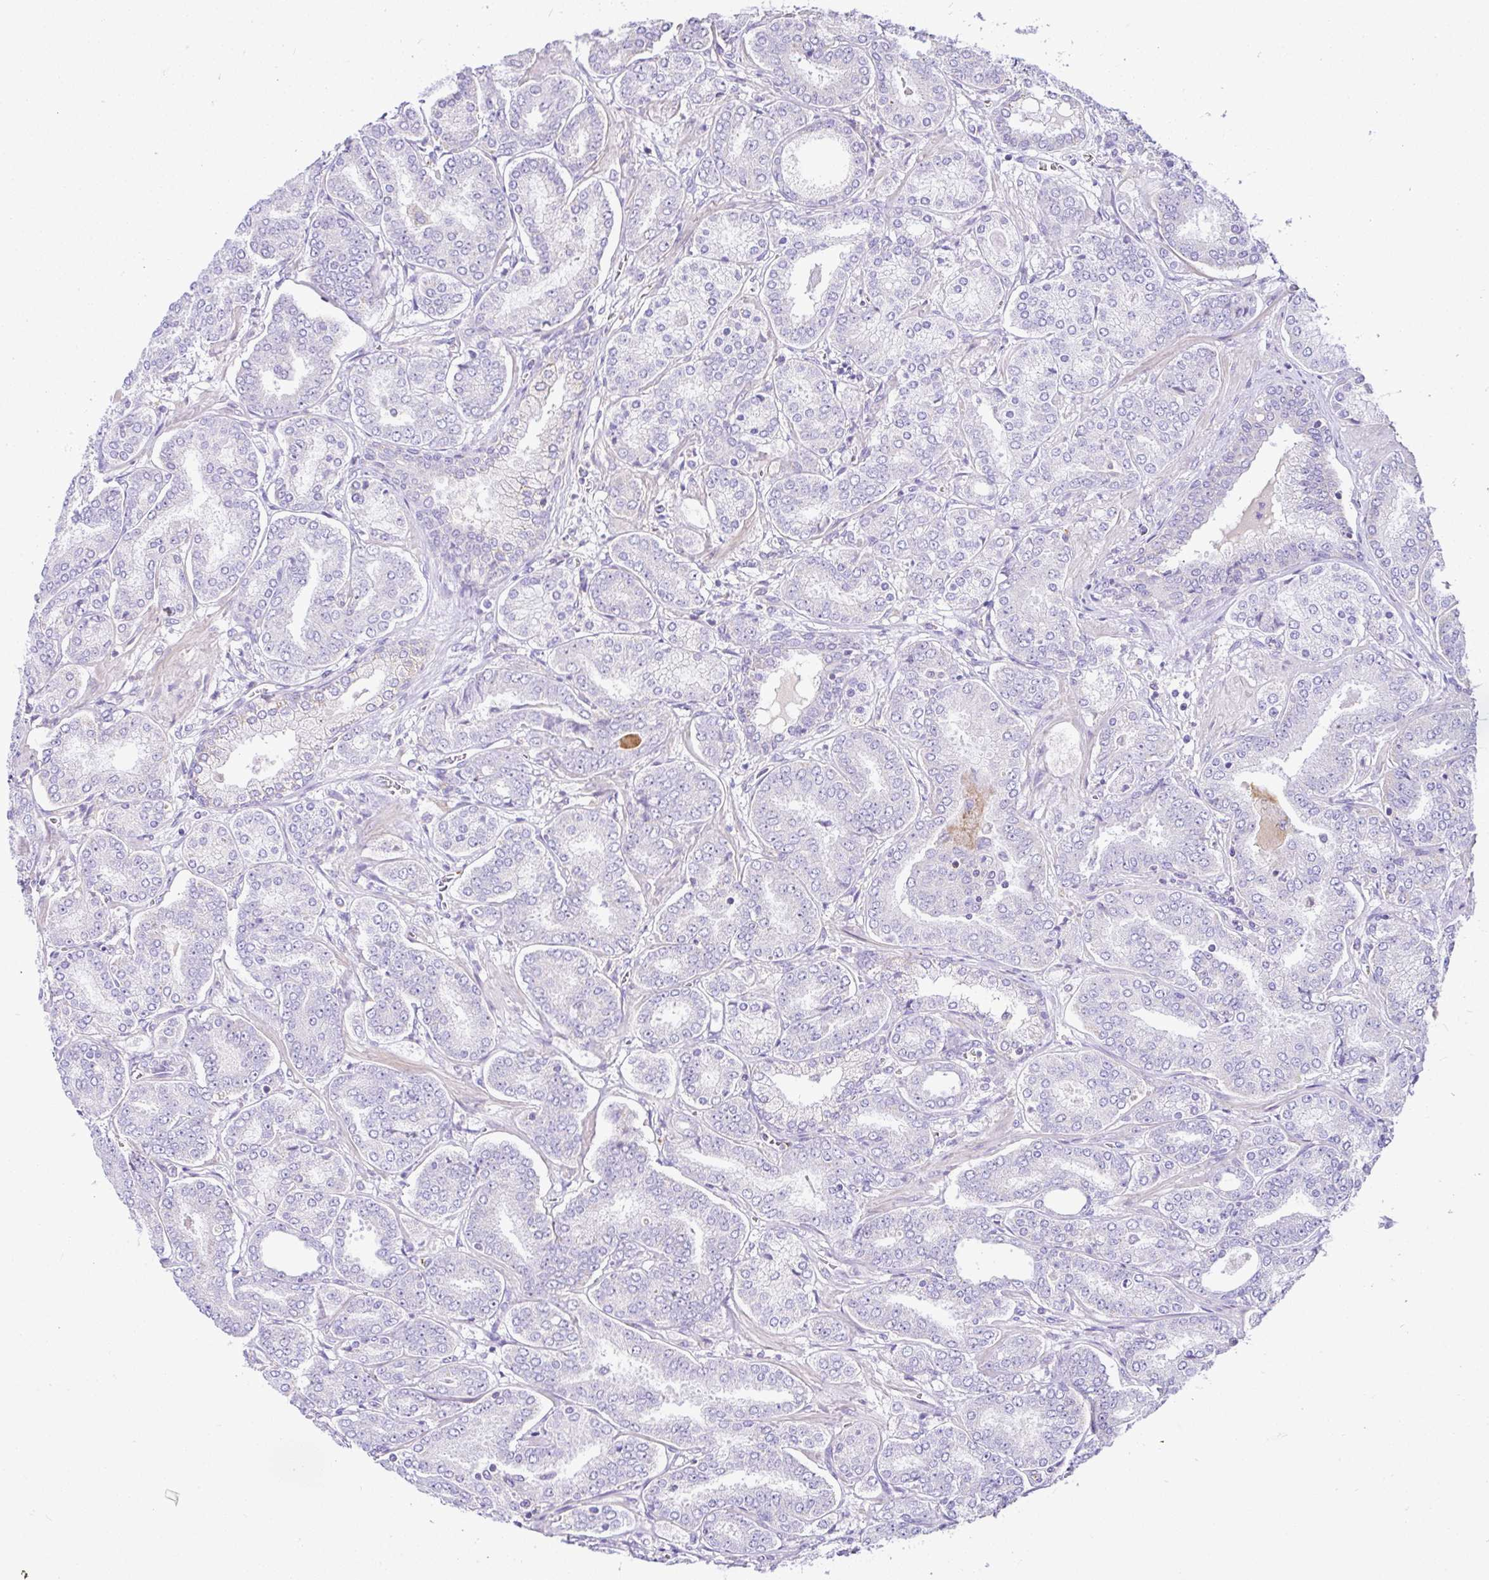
{"staining": {"intensity": "negative", "quantity": "none", "location": "none"}, "tissue": "prostate cancer", "cell_type": "Tumor cells", "image_type": "cancer", "snomed": [{"axis": "morphology", "description": "Adenocarcinoma, High grade"}, {"axis": "topography", "description": "Prostate"}], "caption": "Histopathology image shows no protein expression in tumor cells of prostate adenocarcinoma (high-grade) tissue. Brightfield microscopy of immunohistochemistry (IHC) stained with DAB (3,3'-diaminobenzidine) (brown) and hematoxylin (blue), captured at high magnification.", "gene": "CCDC142", "patient": {"sex": "male", "age": 72}}